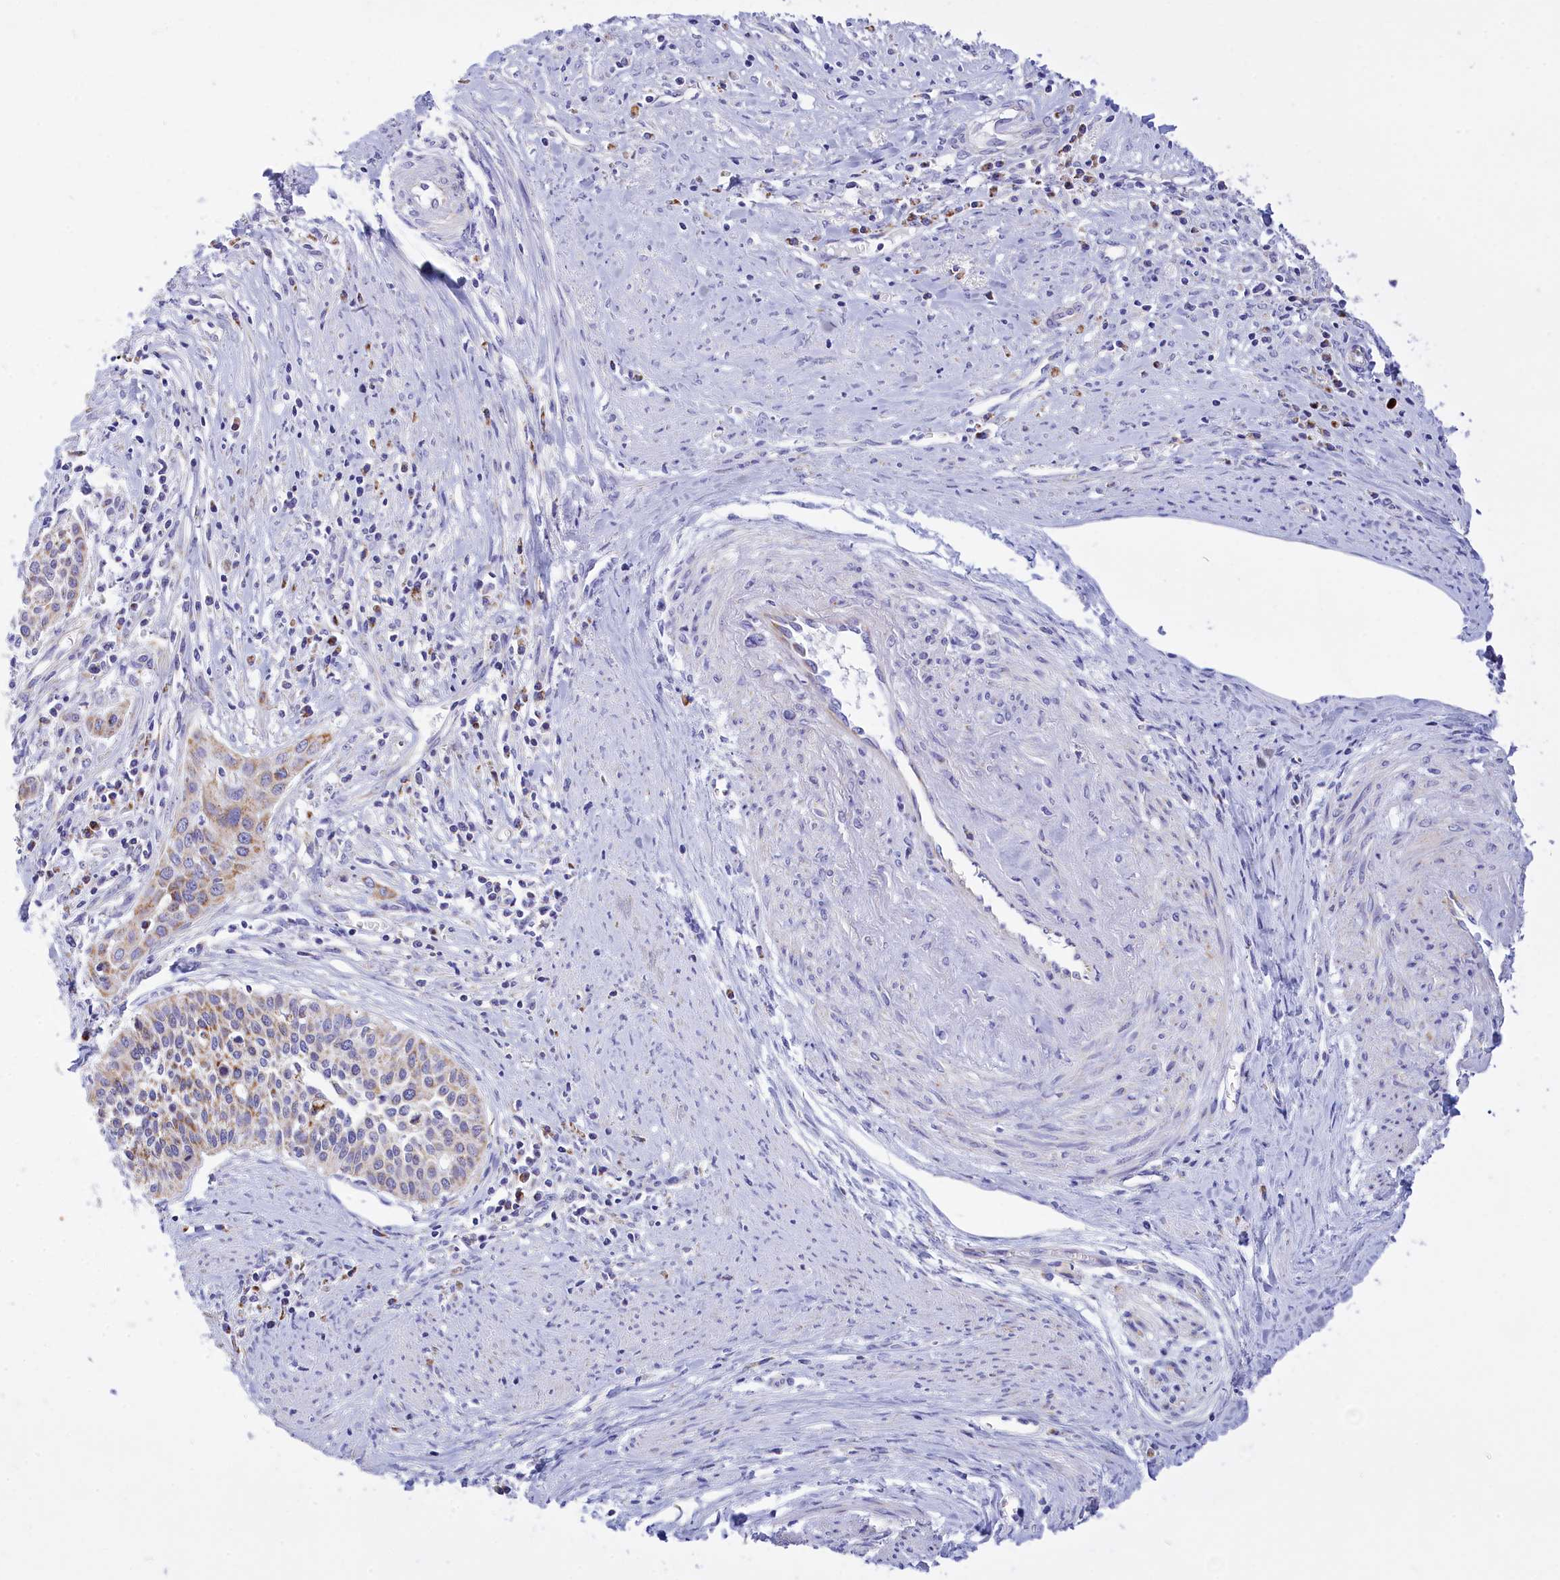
{"staining": {"intensity": "moderate", "quantity": "25%-75%", "location": "cytoplasmic/membranous"}, "tissue": "cervical cancer", "cell_type": "Tumor cells", "image_type": "cancer", "snomed": [{"axis": "morphology", "description": "Squamous cell carcinoma, NOS"}, {"axis": "topography", "description": "Cervix"}], "caption": "Immunohistochemistry micrograph of neoplastic tissue: human squamous cell carcinoma (cervical) stained using immunohistochemistry (IHC) displays medium levels of moderate protein expression localized specifically in the cytoplasmic/membranous of tumor cells, appearing as a cytoplasmic/membranous brown color.", "gene": "VDAC2", "patient": {"sex": "female", "age": 34}}